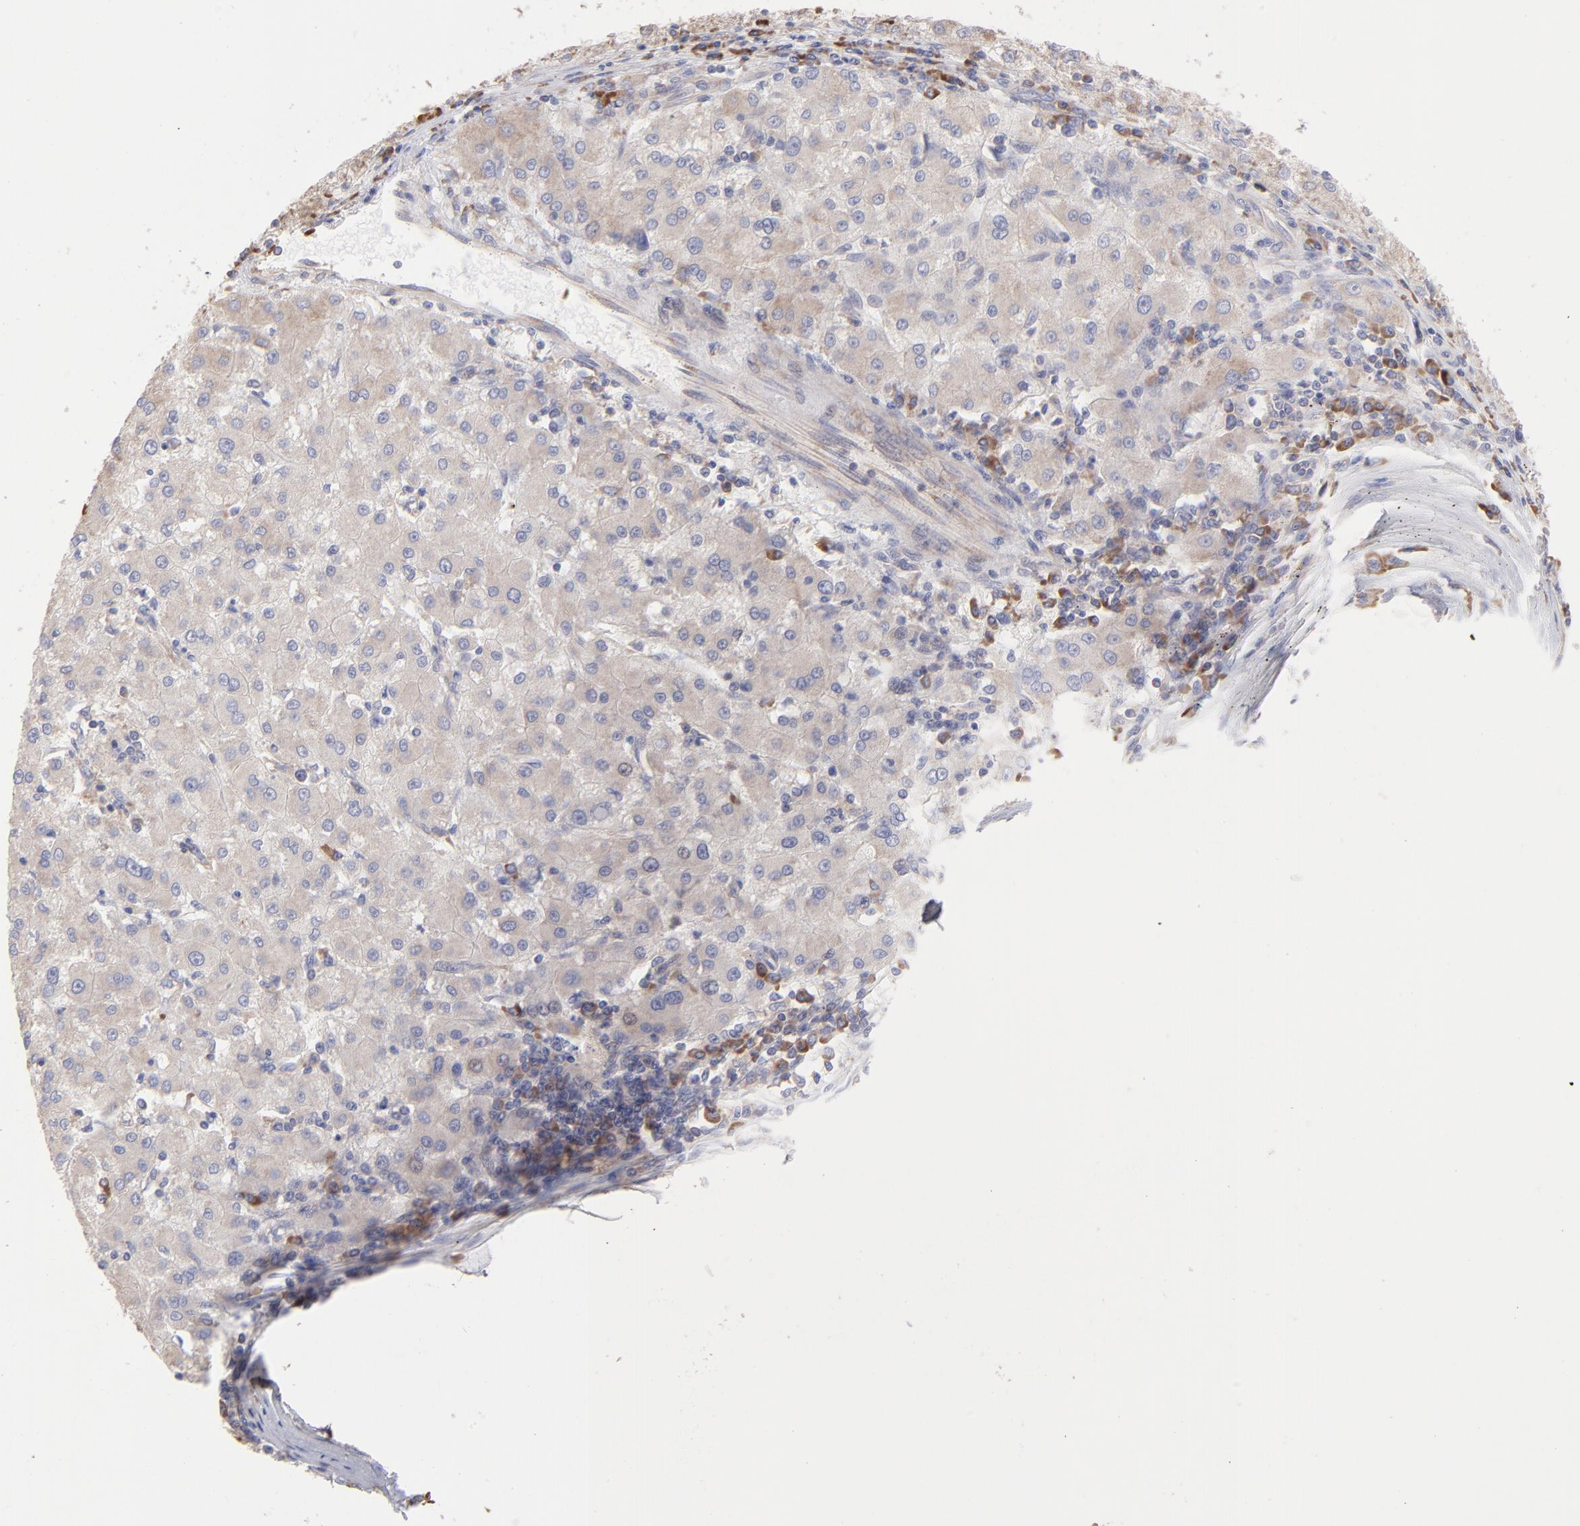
{"staining": {"intensity": "weak", "quantity": "25%-75%", "location": "cytoplasmic/membranous"}, "tissue": "liver cancer", "cell_type": "Tumor cells", "image_type": "cancer", "snomed": [{"axis": "morphology", "description": "Carcinoma, Hepatocellular, NOS"}, {"axis": "topography", "description": "Liver"}], "caption": "Hepatocellular carcinoma (liver) tissue shows weak cytoplasmic/membranous expression in approximately 25%-75% of tumor cells, visualized by immunohistochemistry.", "gene": "RPLP0", "patient": {"sex": "male", "age": 72}}